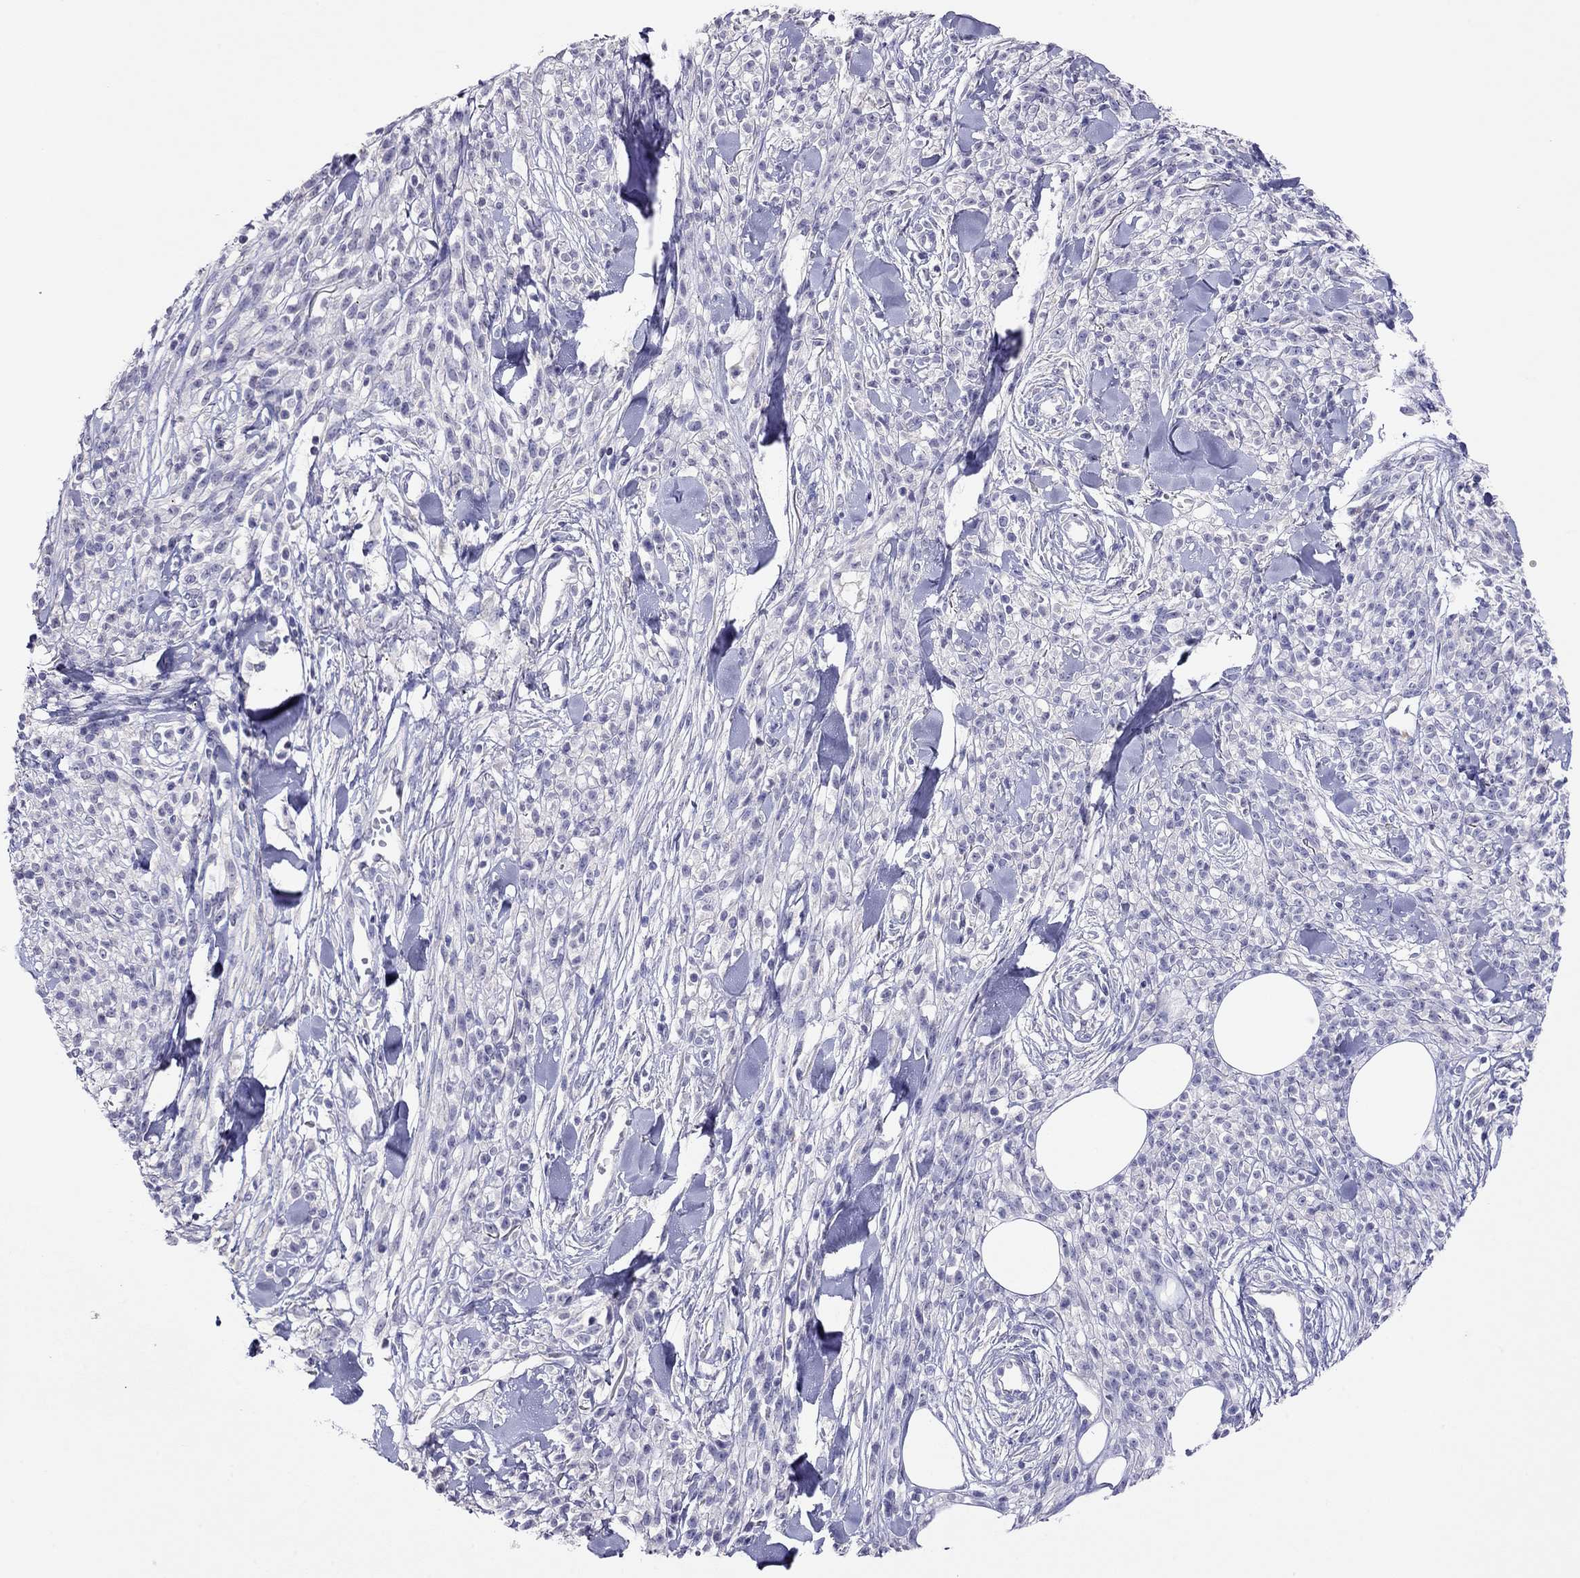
{"staining": {"intensity": "negative", "quantity": "none", "location": "none"}, "tissue": "melanoma", "cell_type": "Tumor cells", "image_type": "cancer", "snomed": [{"axis": "morphology", "description": "Malignant melanoma, NOS"}, {"axis": "topography", "description": "Skin"}, {"axis": "topography", "description": "Skin of trunk"}], "caption": "Melanoma was stained to show a protein in brown. There is no significant expression in tumor cells. (DAB (3,3'-diaminobenzidine) IHC, high magnification).", "gene": "CAPNS2", "patient": {"sex": "male", "age": 74}}